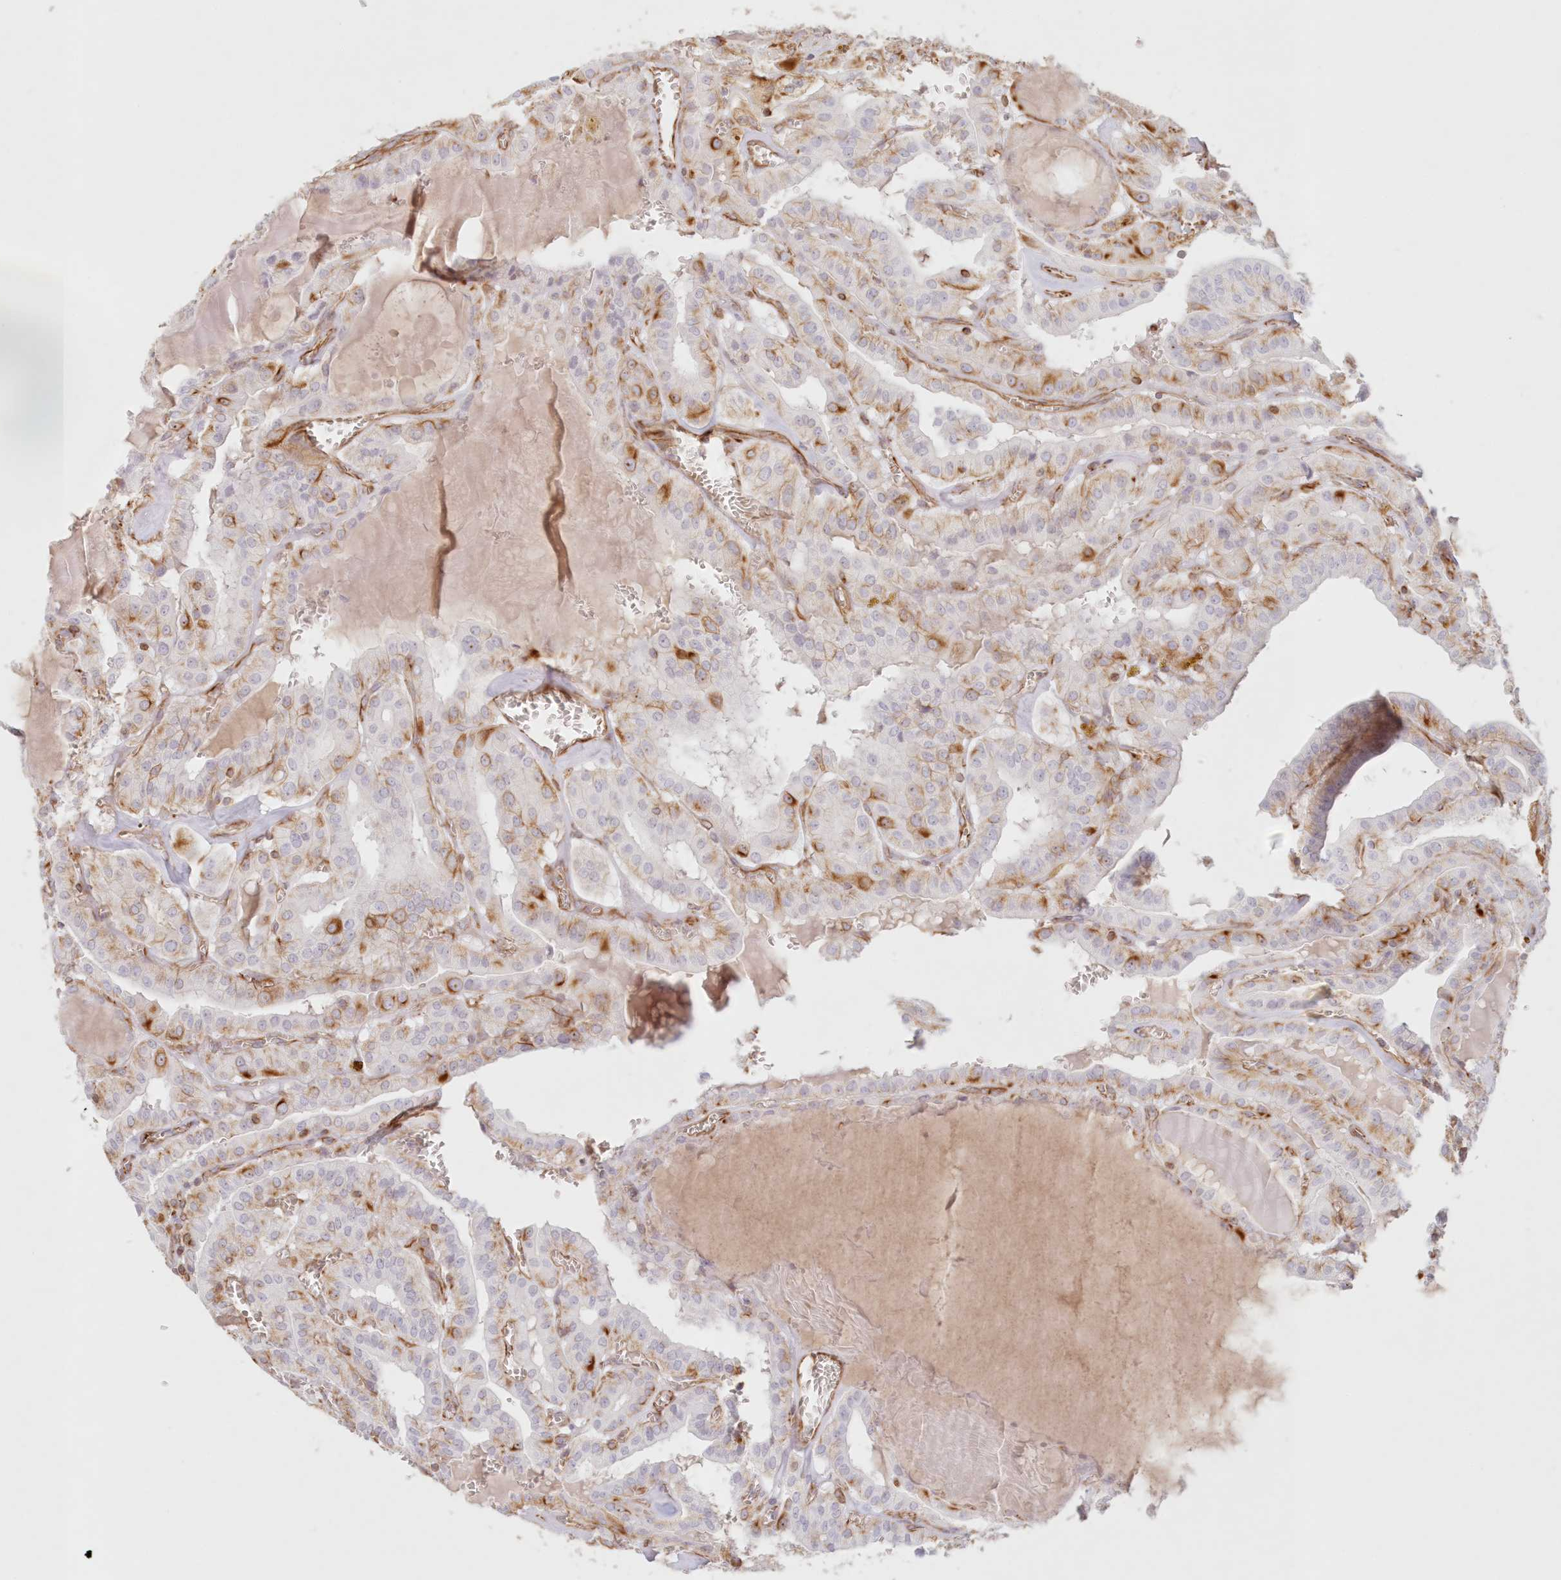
{"staining": {"intensity": "moderate", "quantity": "<25%", "location": "cytoplasmic/membranous"}, "tissue": "thyroid cancer", "cell_type": "Tumor cells", "image_type": "cancer", "snomed": [{"axis": "morphology", "description": "Papillary adenocarcinoma, NOS"}, {"axis": "topography", "description": "Thyroid gland"}], "caption": "A high-resolution histopathology image shows IHC staining of papillary adenocarcinoma (thyroid), which demonstrates moderate cytoplasmic/membranous positivity in approximately <25% of tumor cells.", "gene": "DMRTB1", "patient": {"sex": "male", "age": 52}}